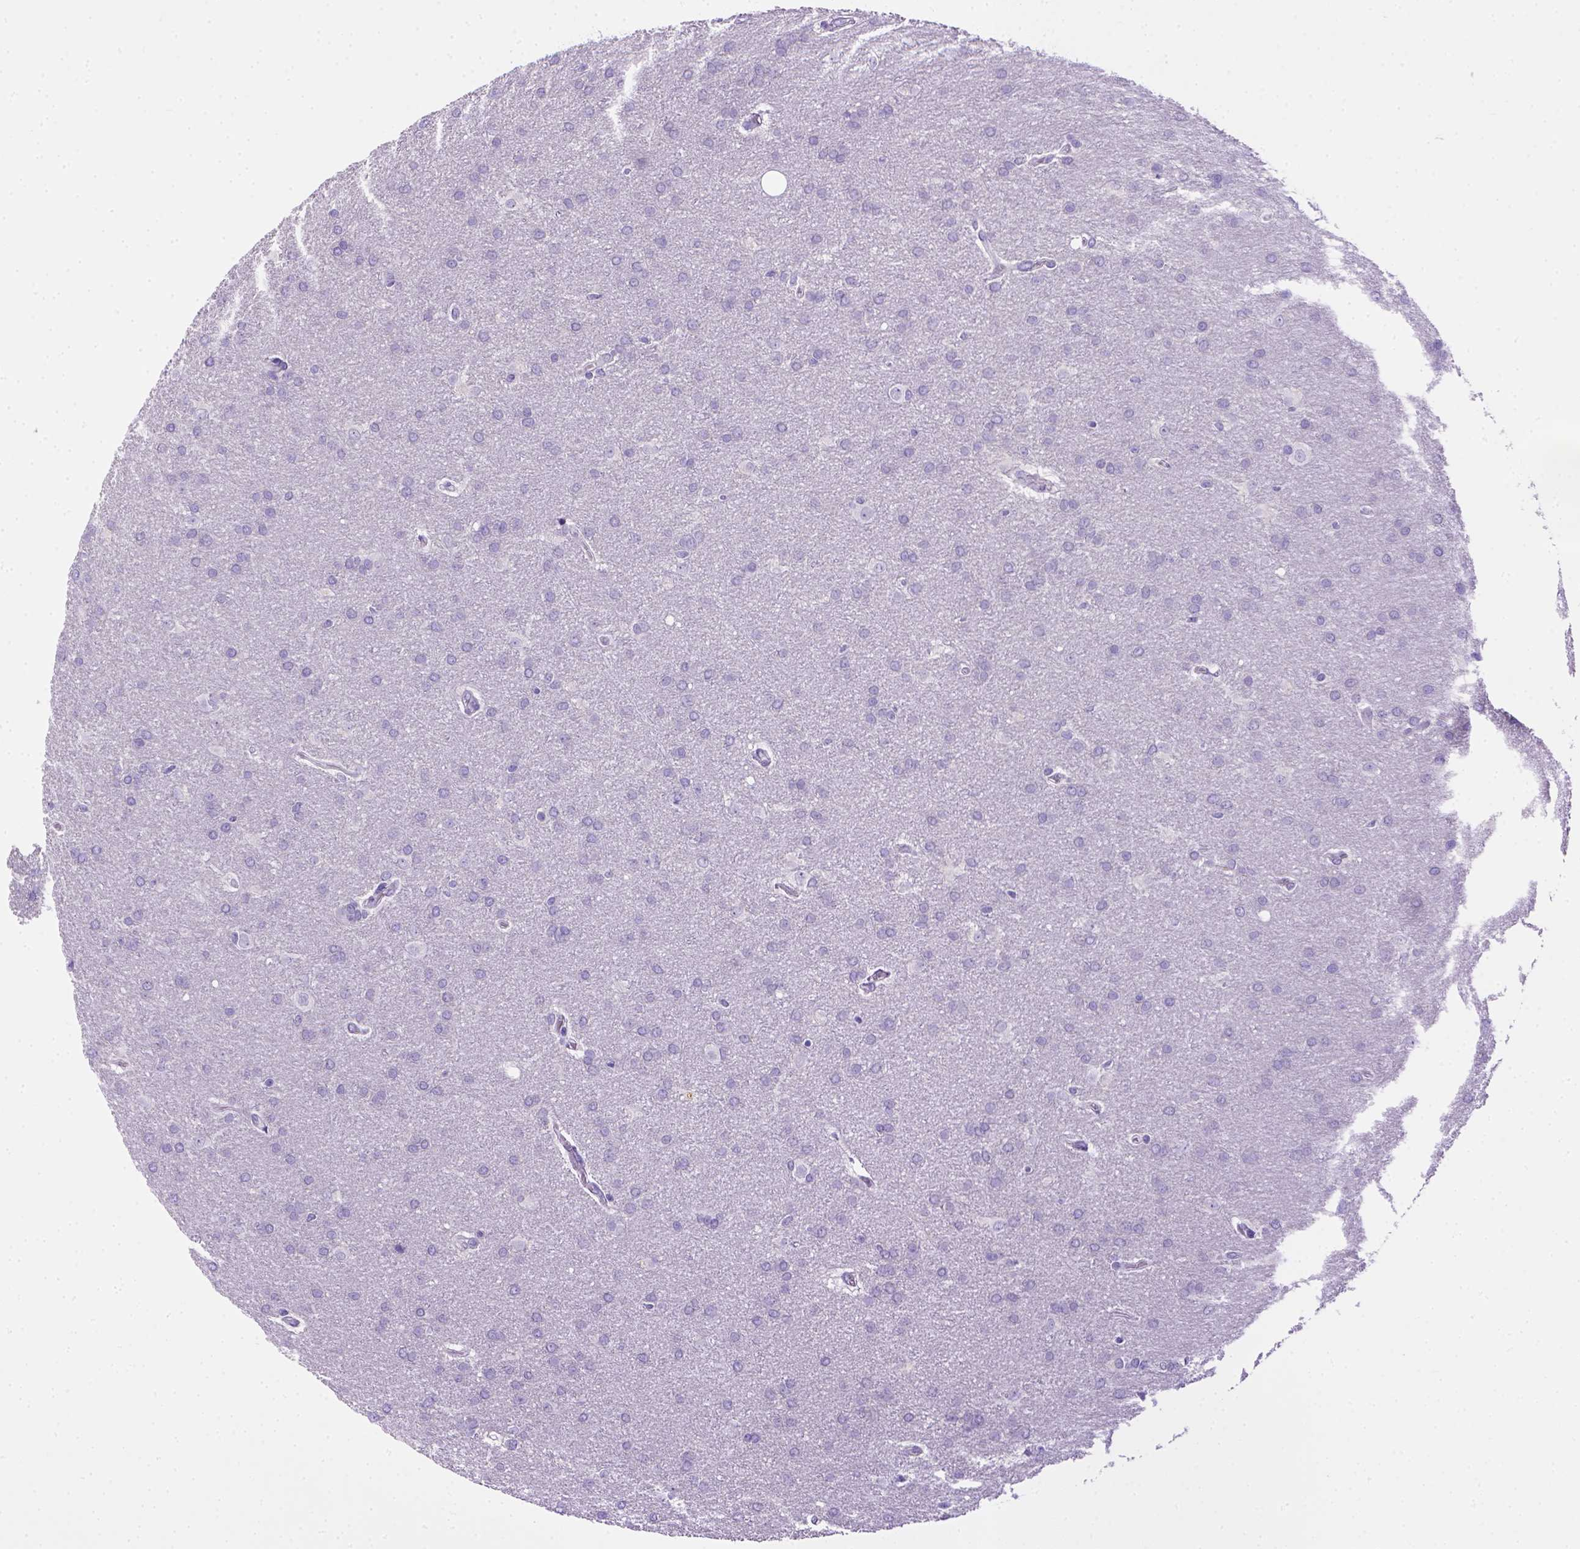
{"staining": {"intensity": "negative", "quantity": "none", "location": "none"}, "tissue": "glioma", "cell_type": "Tumor cells", "image_type": "cancer", "snomed": [{"axis": "morphology", "description": "Glioma, malignant, Low grade"}, {"axis": "topography", "description": "Brain"}], "caption": "A high-resolution photomicrograph shows IHC staining of glioma, which exhibits no significant positivity in tumor cells.", "gene": "BAAT", "patient": {"sex": "female", "age": 32}}